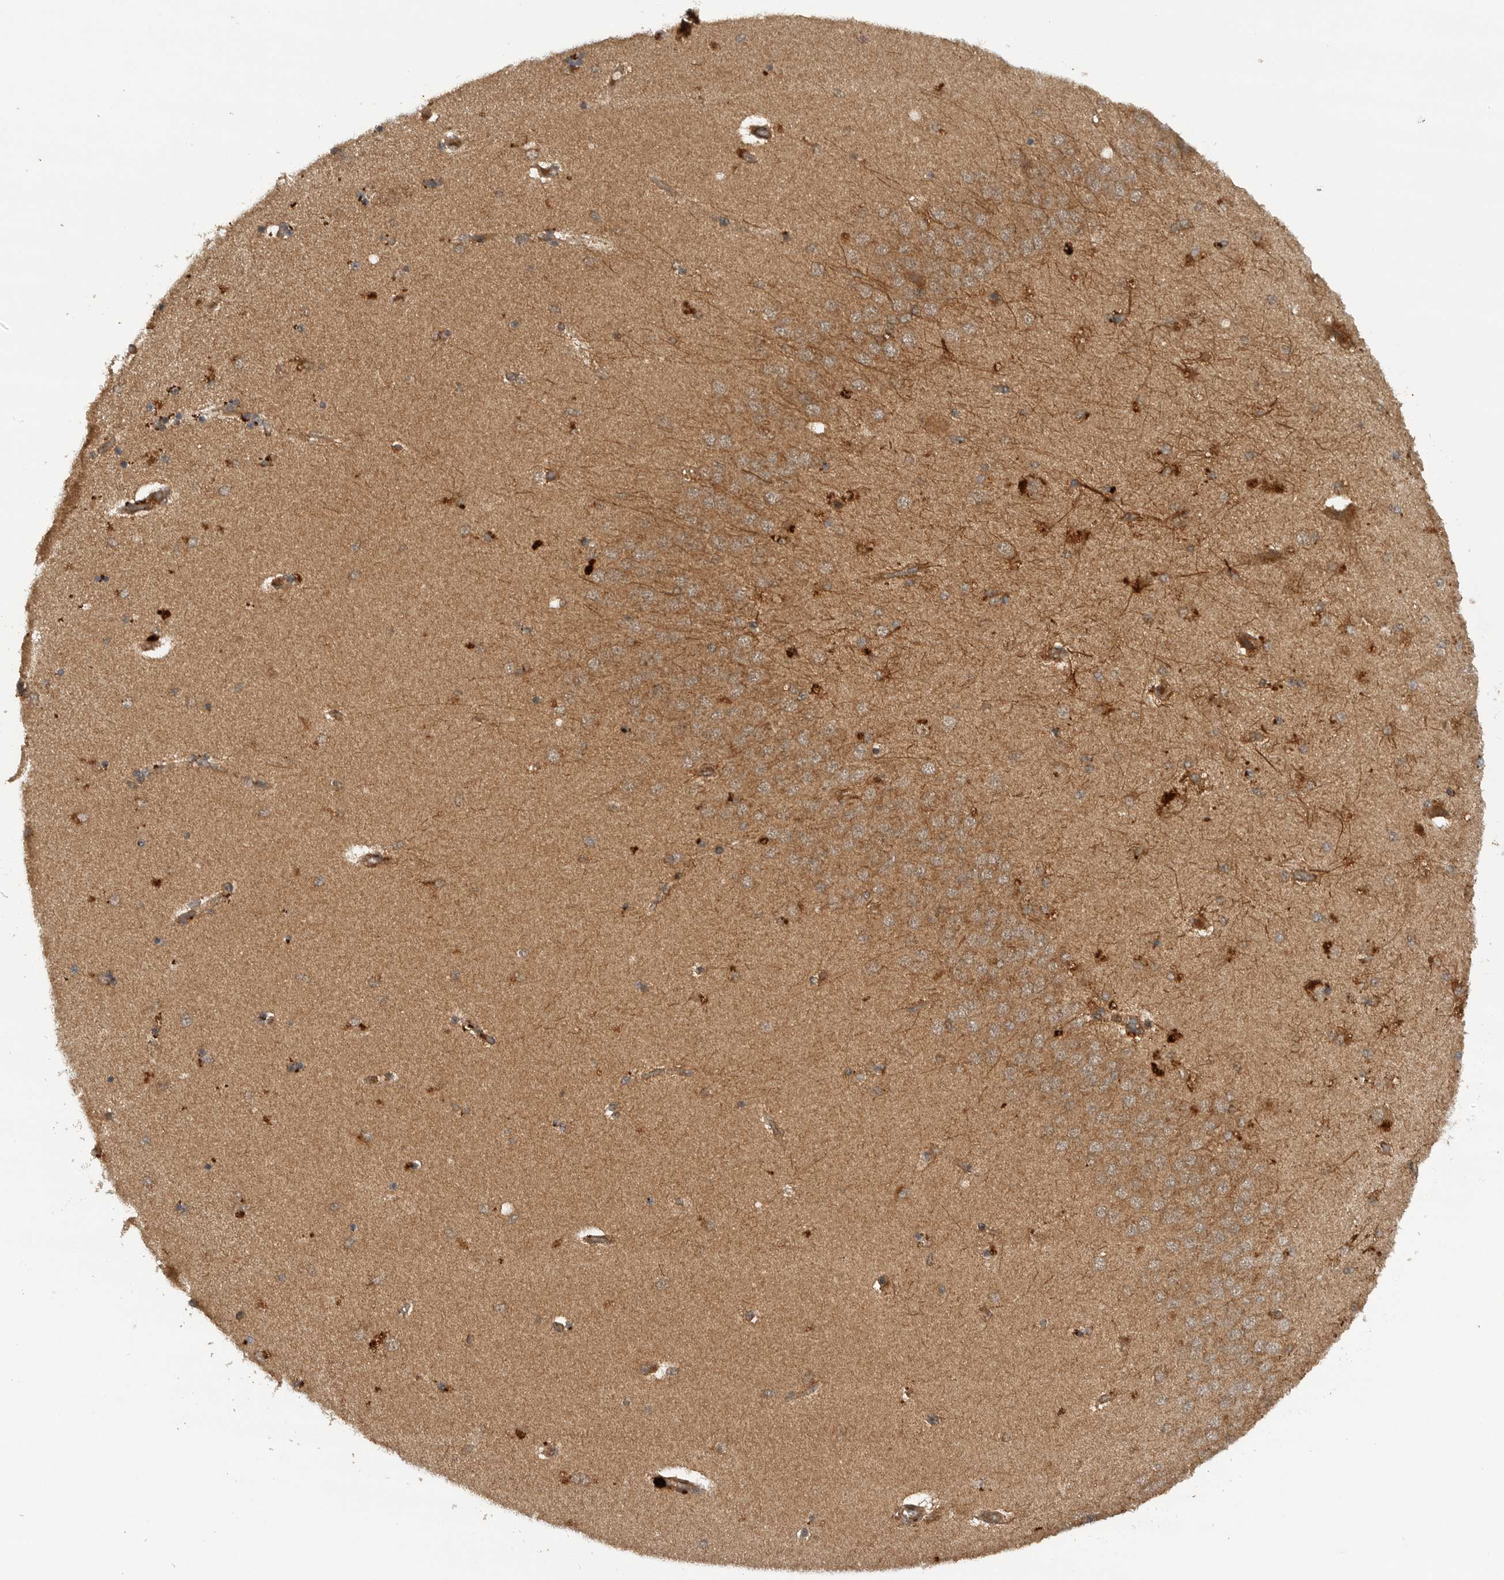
{"staining": {"intensity": "strong", "quantity": "25%-75%", "location": "cytoplasmic/membranous"}, "tissue": "hippocampus", "cell_type": "Glial cells", "image_type": "normal", "snomed": [{"axis": "morphology", "description": "Normal tissue, NOS"}, {"axis": "topography", "description": "Hippocampus"}], "caption": "A brown stain labels strong cytoplasmic/membranous positivity of a protein in glial cells of unremarkable human hippocampus. The protein is shown in brown color, while the nuclei are stained blue.", "gene": "PRDX4", "patient": {"sex": "female", "age": 54}}